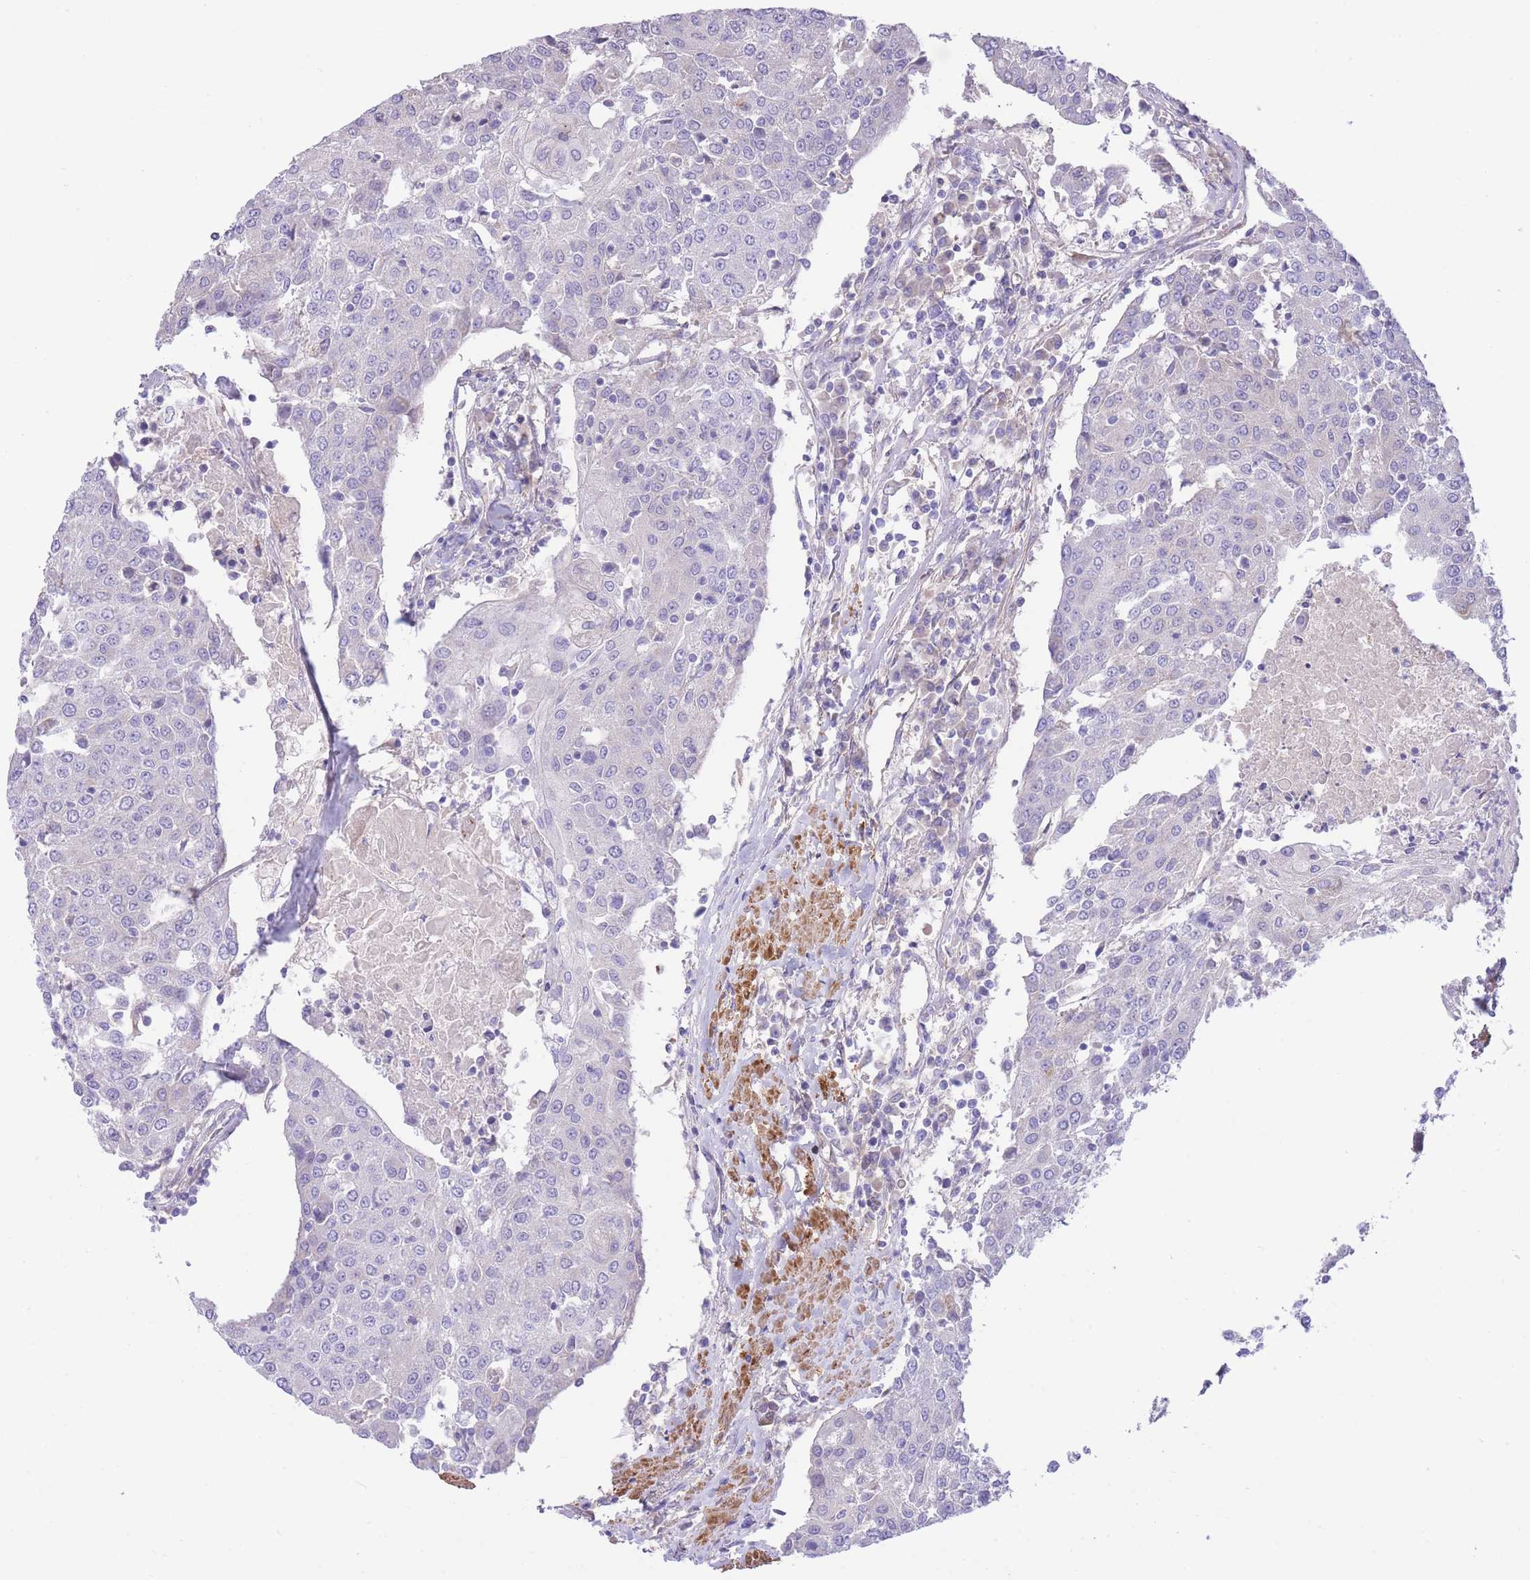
{"staining": {"intensity": "negative", "quantity": "none", "location": "none"}, "tissue": "urothelial cancer", "cell_type": "Tumor cells", "image_type": "cancer", "snomed": [{"axis": "morphology", "description": "Urothelial carcinoma, High grade"}, {"axis": "topography", "description": "Urinary bladder"}], "caption": "This micrograph is of high-grade urothelial carcinoma stained with IHC to label a protein in brown with the nuclei are counter-stained blue. There is no expression in tumor cells.", "gene": "PGM1", "patient": {"sex": "female", "age": 85}}